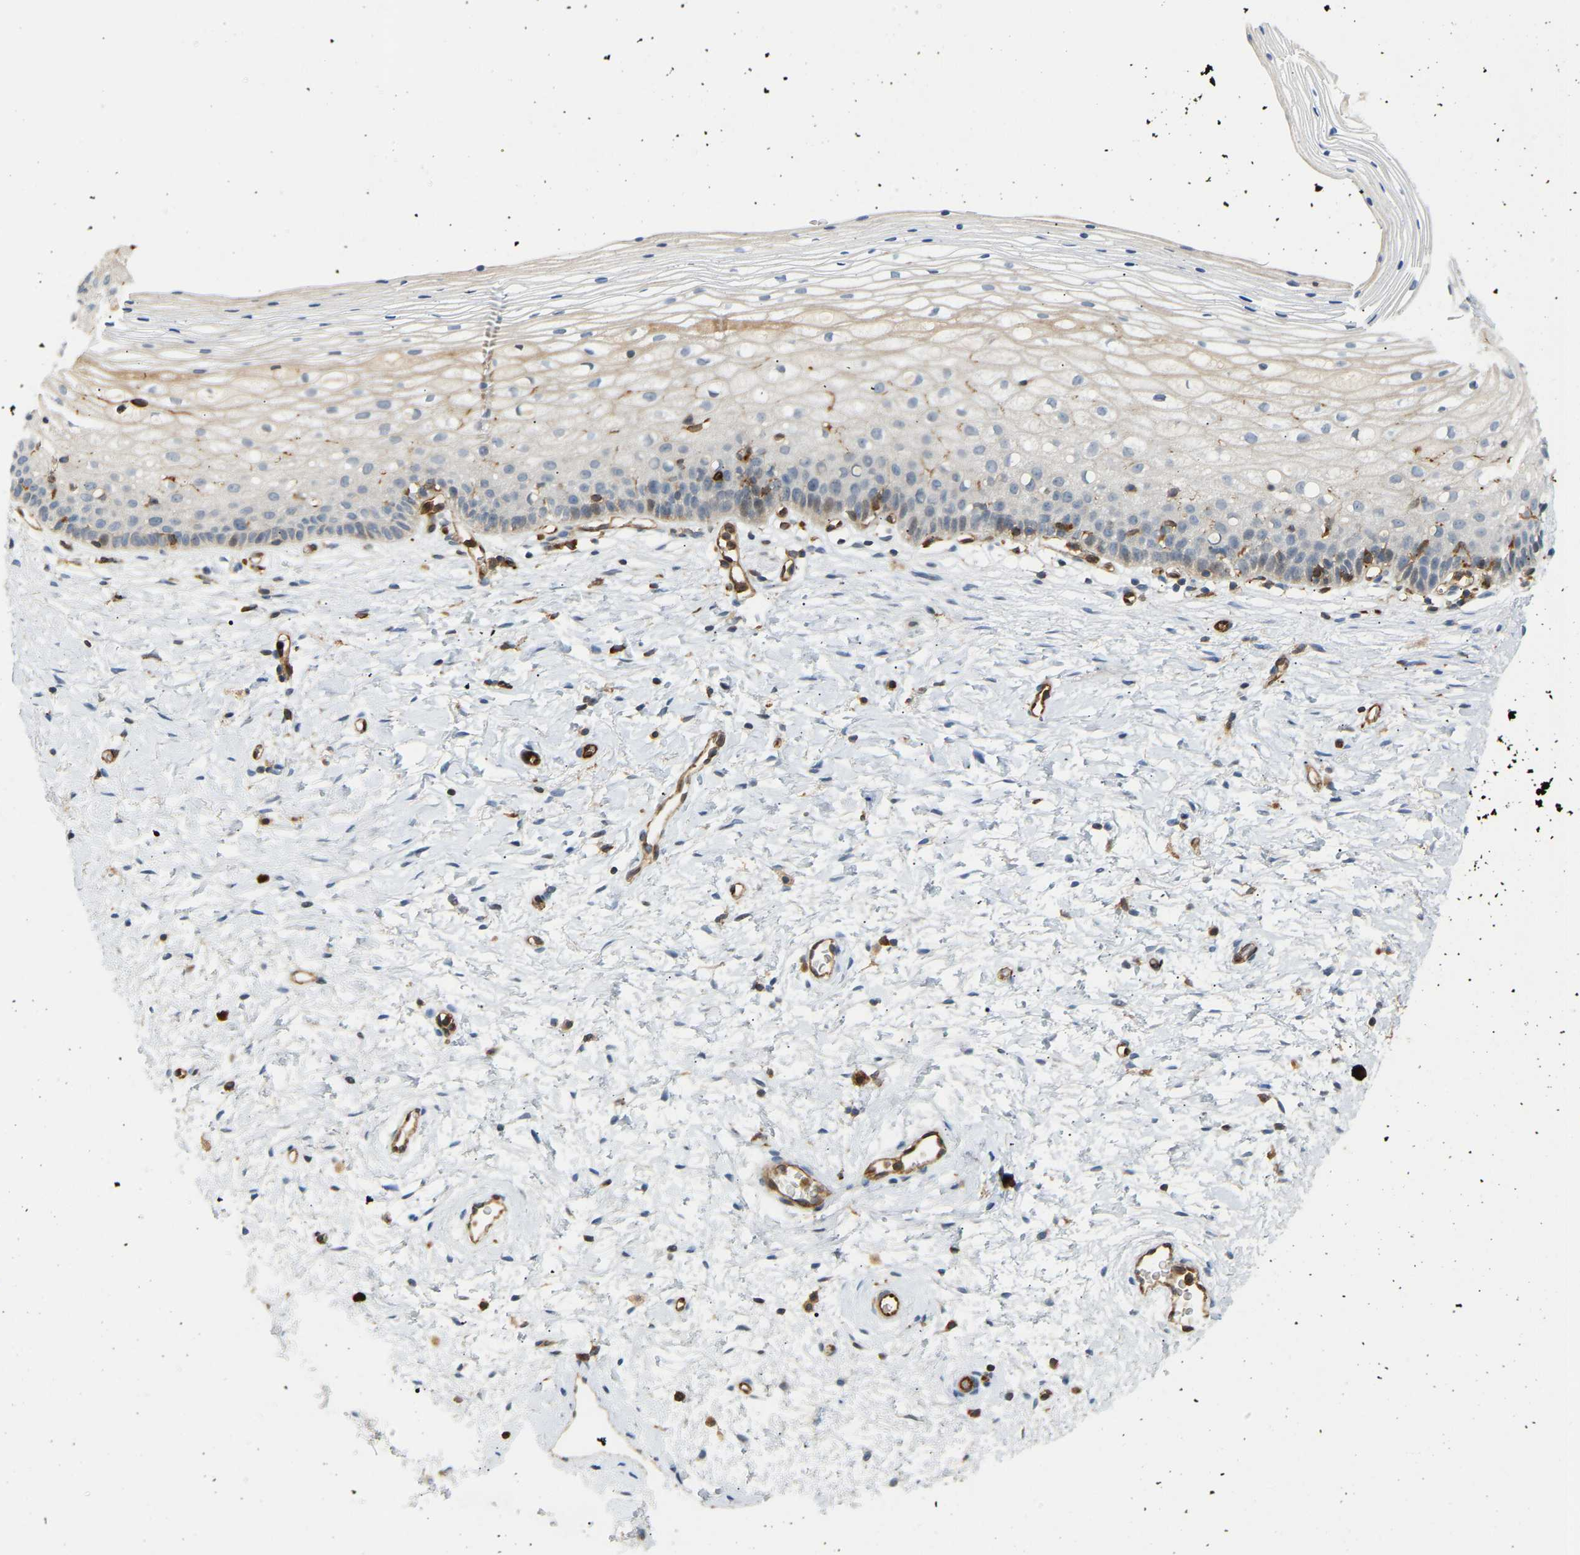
{"staining": {"intensity": "negative", "quantity": "none", "location": "none"}, "tissue": "cervix", "cell_type": "Glandular cells", "image_type": "normal", "snomed": [{"axis": "morphology", "description": "Normal tissue, NOS"}, {"axis": "topography", "description": "Cervix"}], "caption": "Immunohistochemistry (IHC) image of unremarkable cervix: human cervix stained with DAB shows no significant protein positivity in glandular cells. (DAB (3,3'-diaminobenzidine) IHC with hematoxylin counter stain).", "gene": "PLCG2", "patient": {"sex": "female", "age": 72}}